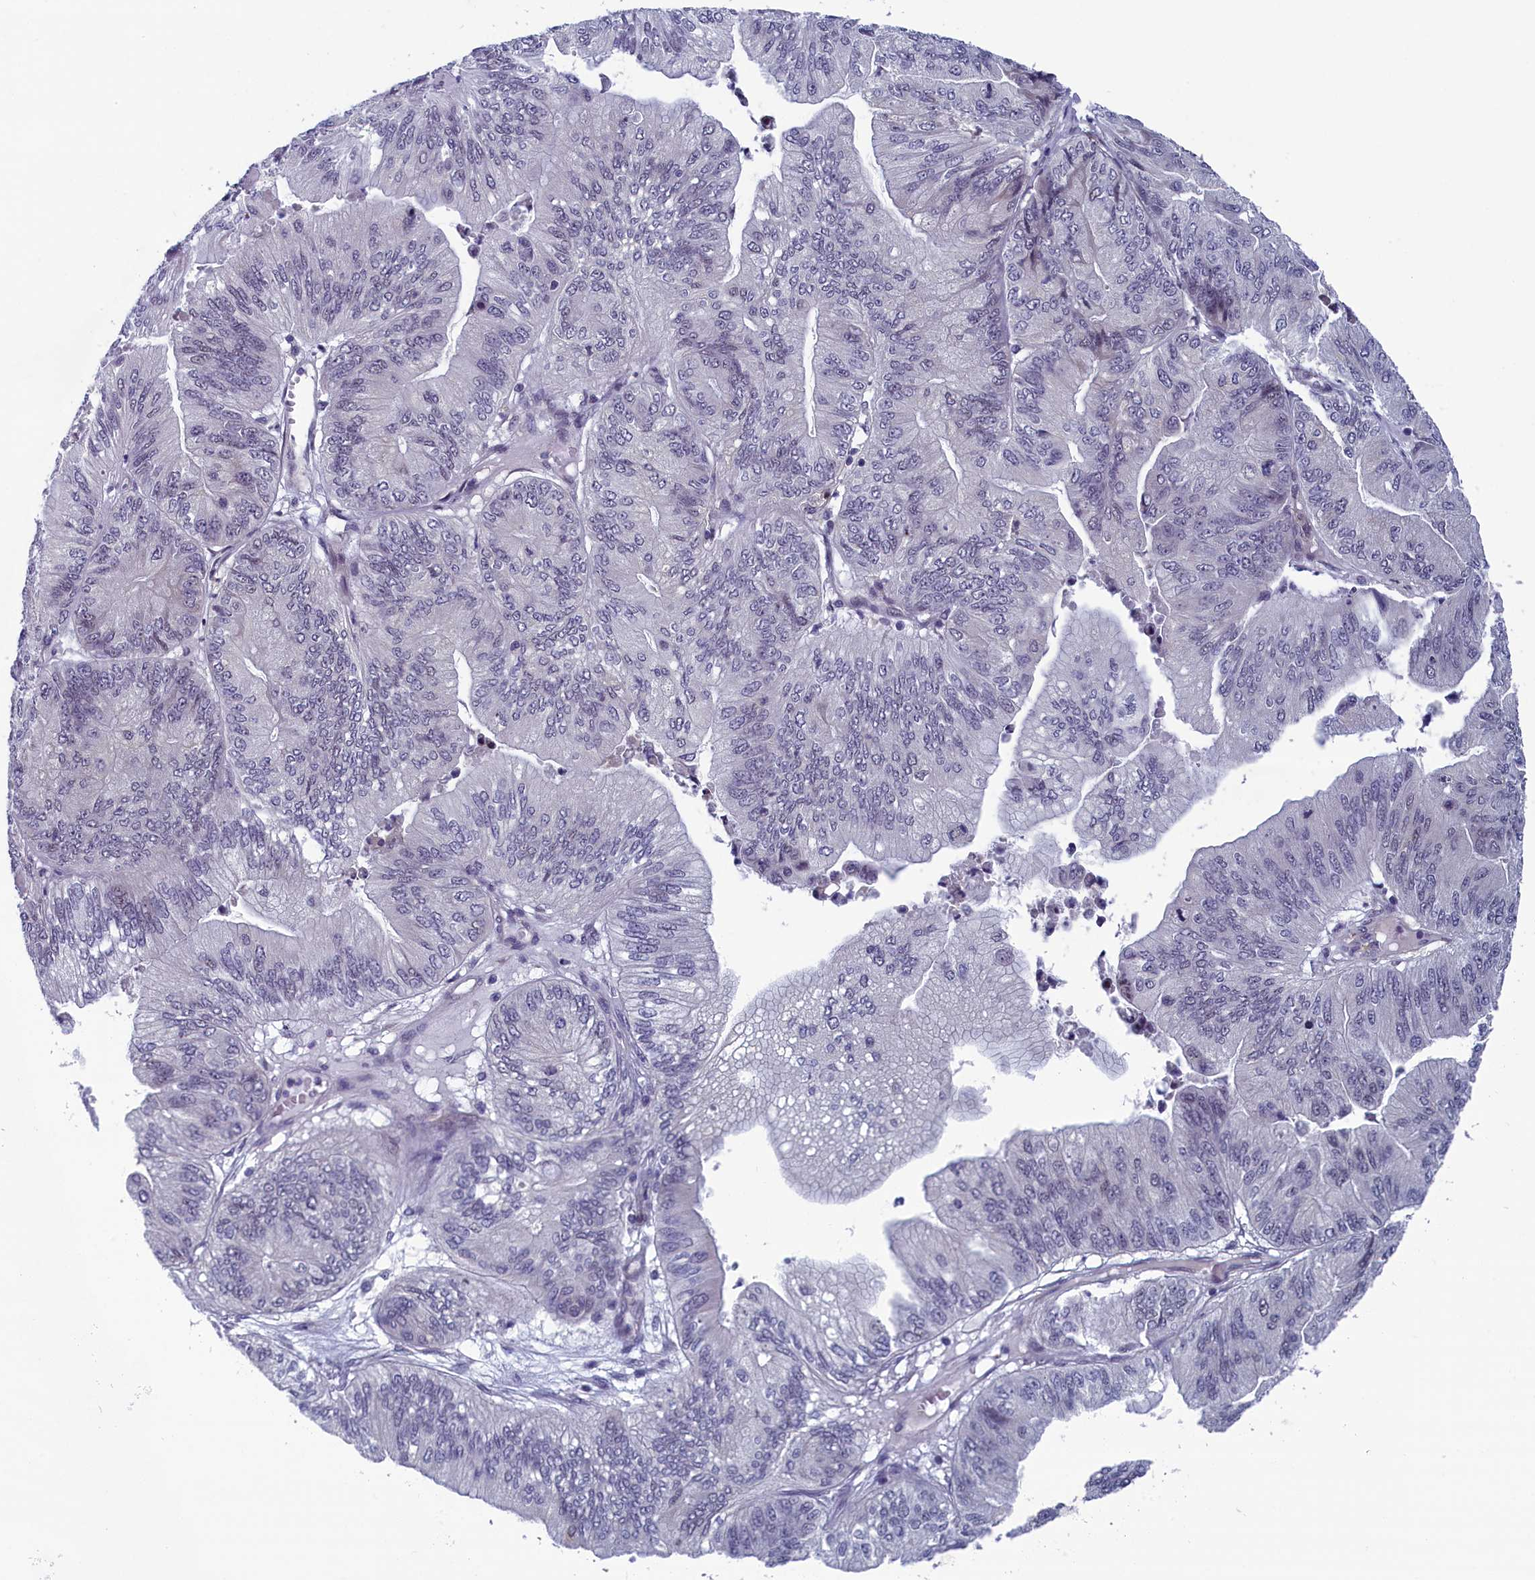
{"staining": {"intensity": "negative", "quantity": "none", "location": "none"}, "tissue": "ovarian cancer", "cell_type": "Tumor cells", "image_type": "cancer", "snomed": [{"axis": "morphology", "description": "Cystadenocarcinoma, mucinous, NOS"}, {"axis": "topography", "description": "Ovary"}], "caption": "Histopathology image shows no protein positivity in tumor cells of mucinous cystadenocarcinoma (ovarian) tissue. Brightfield microscopy of immunohistochemistry stained with DAB (brown) and hematoxylin (blue), captured at high magnification.", "gene": "CNEP1R1", "patient": {"sex": "female", "age": 61}}